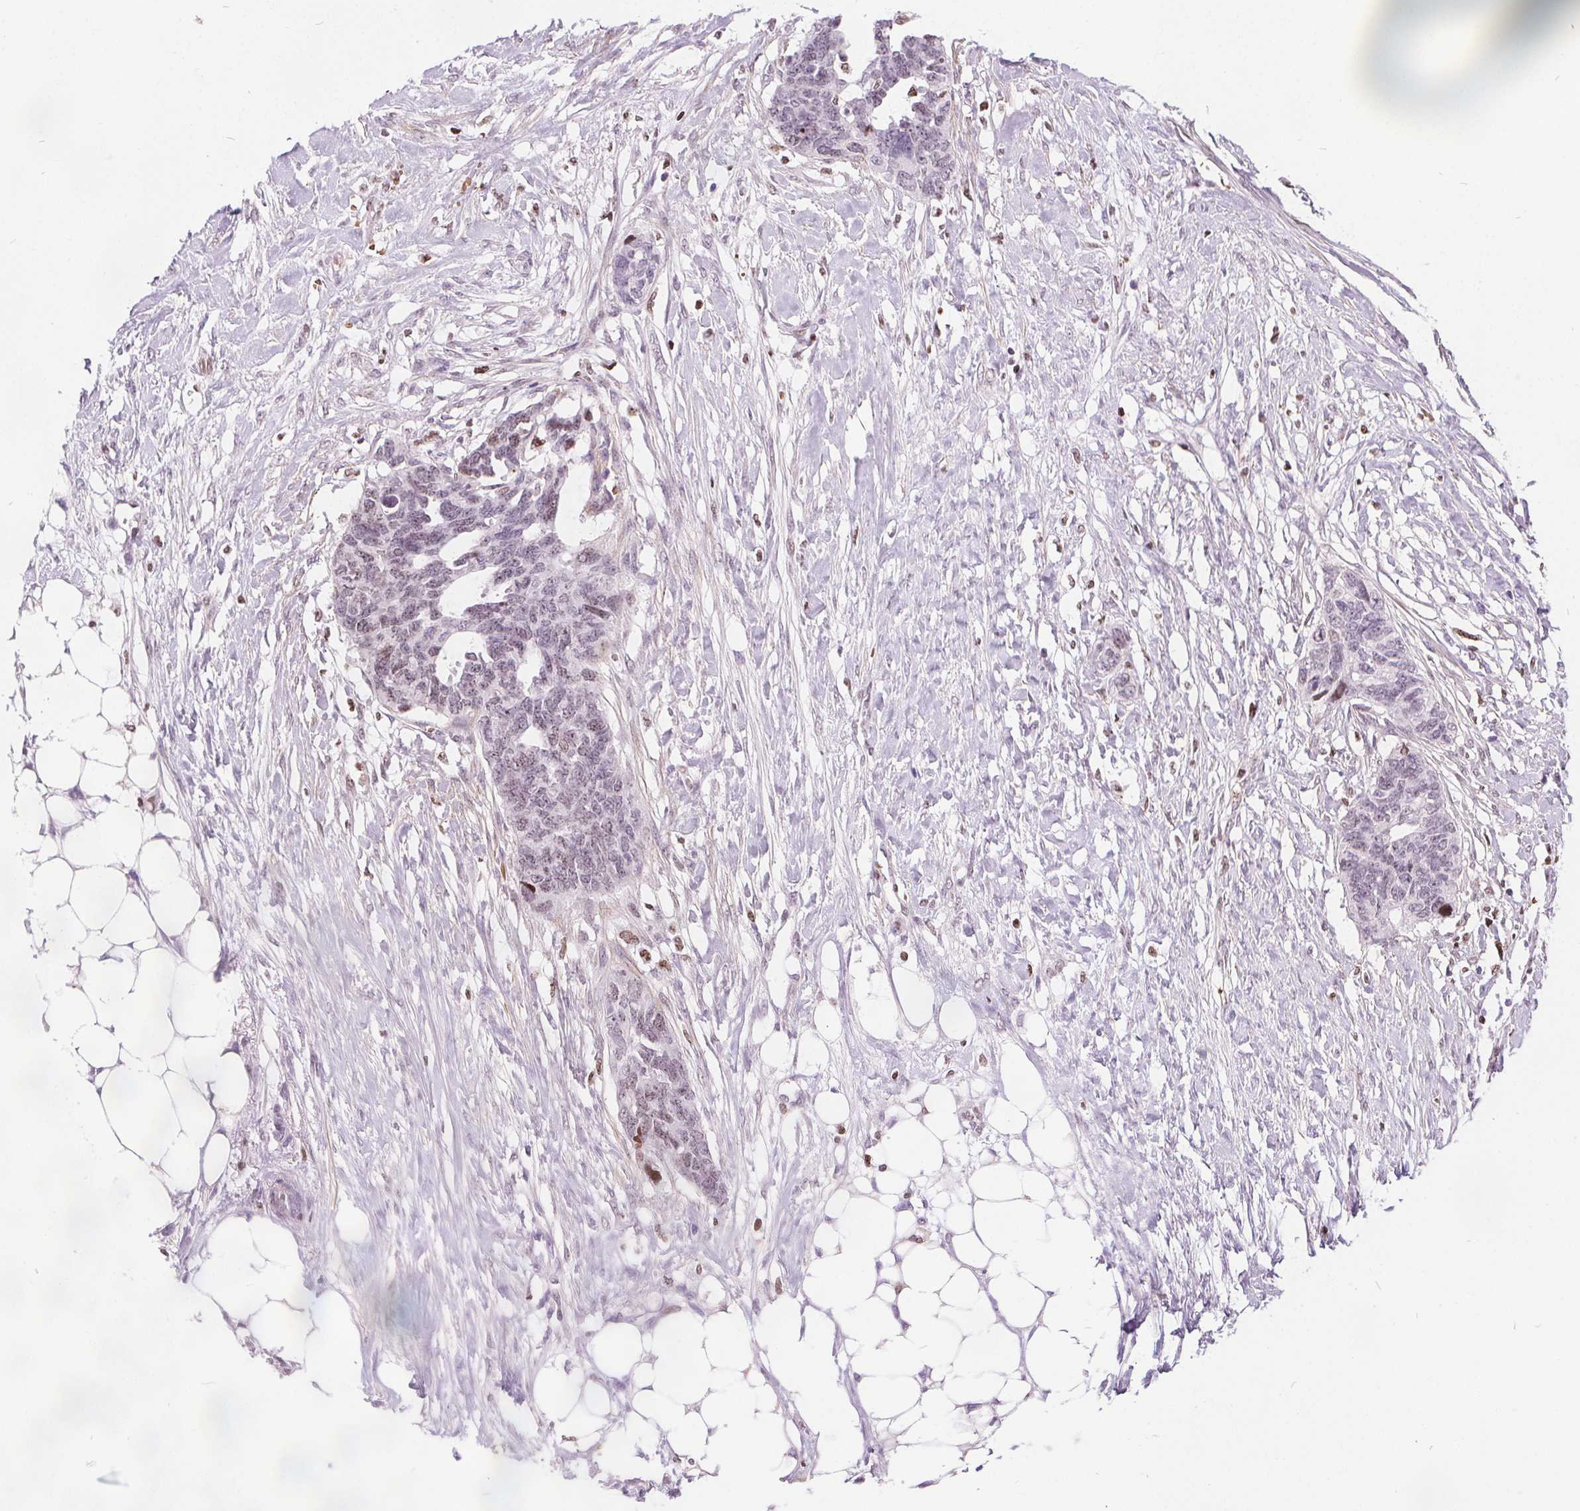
{"staining": {"intensity": "negative", "quantity": "none", "location": "none"}, "tissue": "ovarian cancer", "cell_type": "Tumor cells", "image_type": "cancer", "snomed": [{"axis": "morphology", "description": "Cystadenocarcinoma, serous, NOS"}, {"axis": "topography", "description": "Ovary"}], "caption": "The immunohistochemistry micrograph has no significant expression in tumor cells of ovarian cancer (serous cystadenocarcinoma) tissue.", "gene": "ISLR2", "patient": {"sex": "female", "age": 69}}